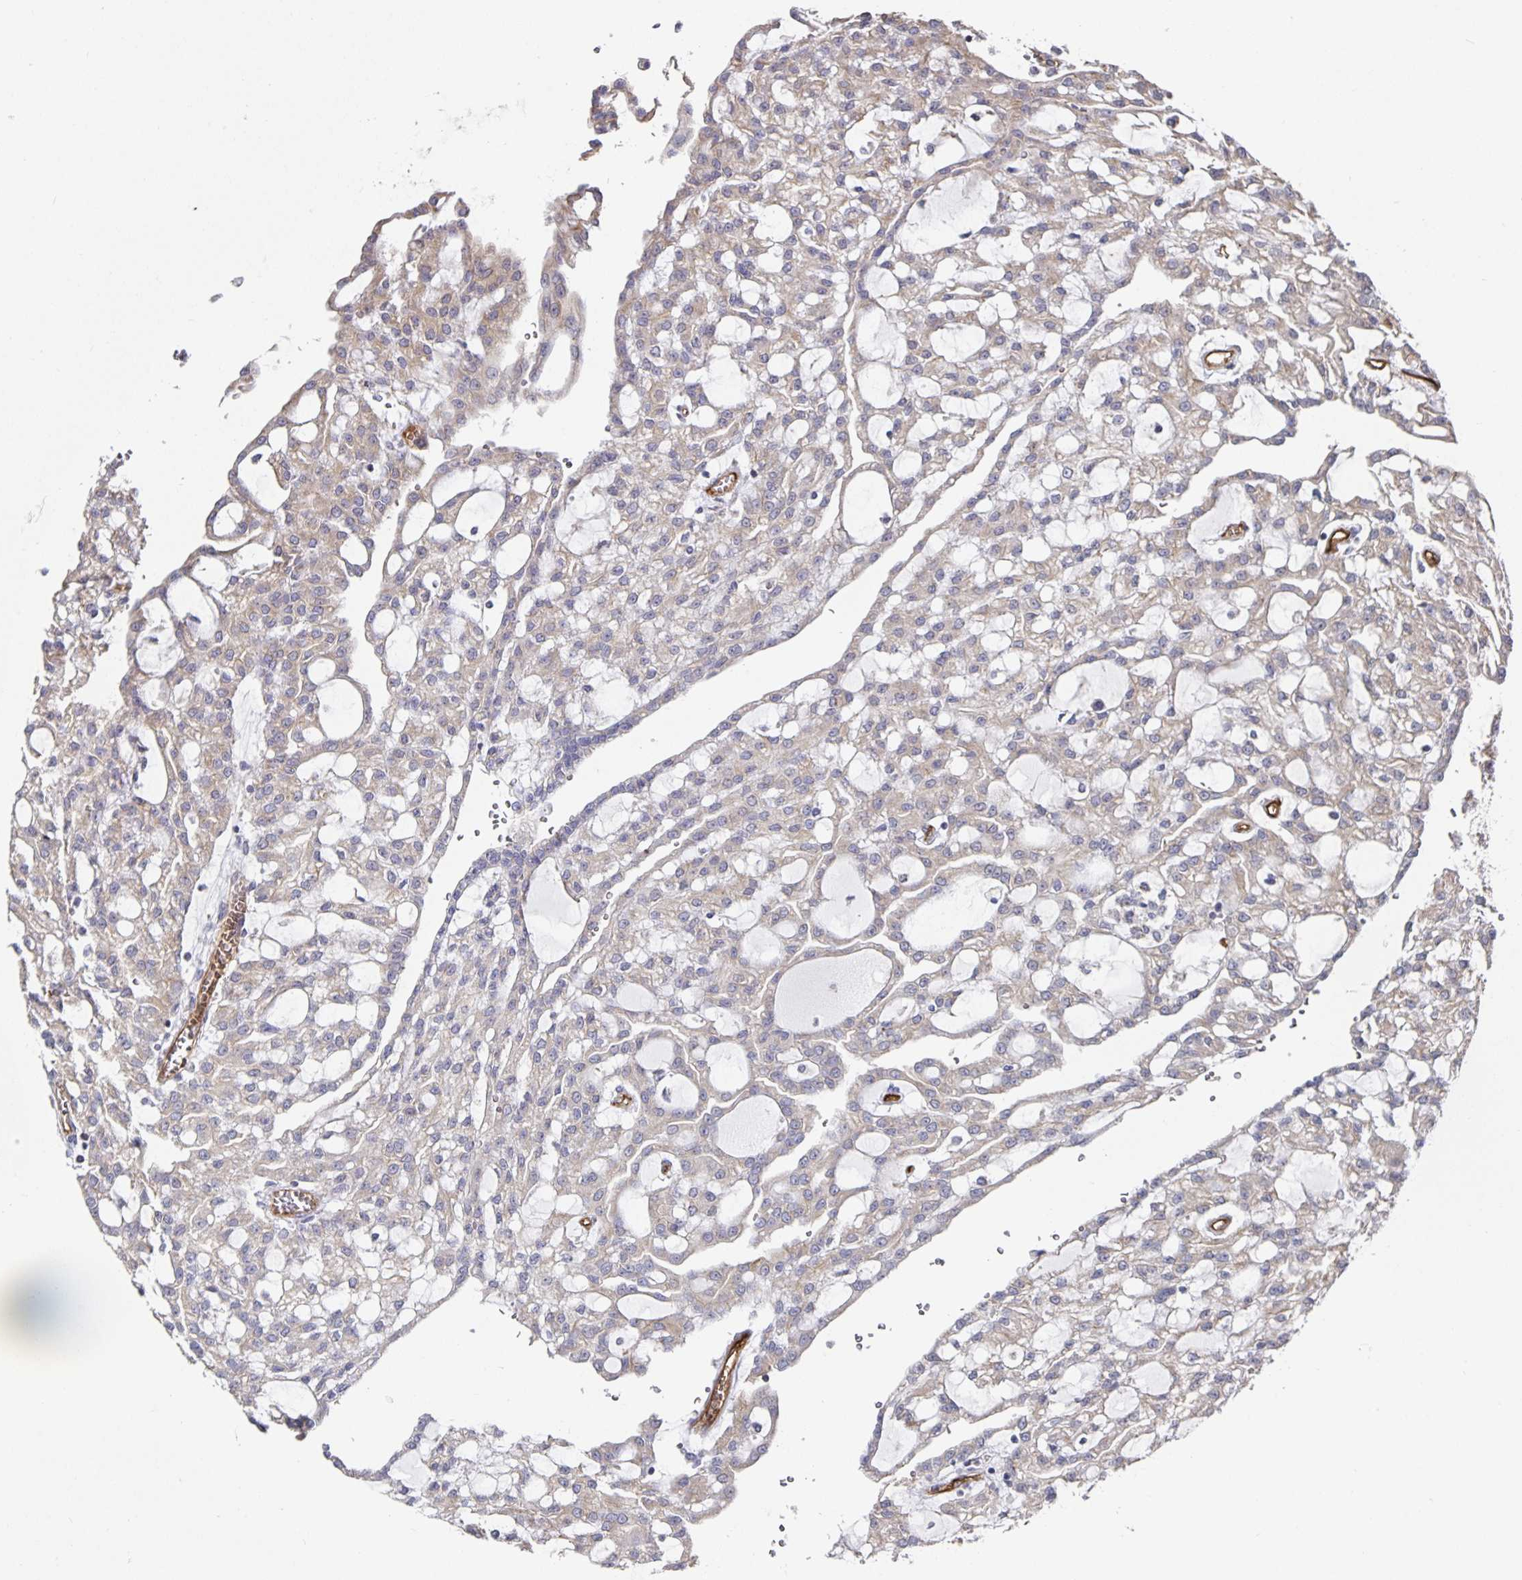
{"staining": {"intensity": "weak", "quantity": "25%-75%", "location": "cytoplasmic/membranous"}, "tissue": "renal cancer", "cell_type": "Tumor cells", "image_type": "cancer", "snomed": [{"axis": "morphology", "description": "Adenocarcinoma, NOS"}, {"axis": "topography", "description": "Kidney"}], "caption": "The photomicrograph reveals a brown stain indicating the presence of a protein in the cytoplasmic/membranous of tumor cells in adenocarcinoma (renal).", "gene": "PODXL", "patient": {"sex": "male", "age": 63}}